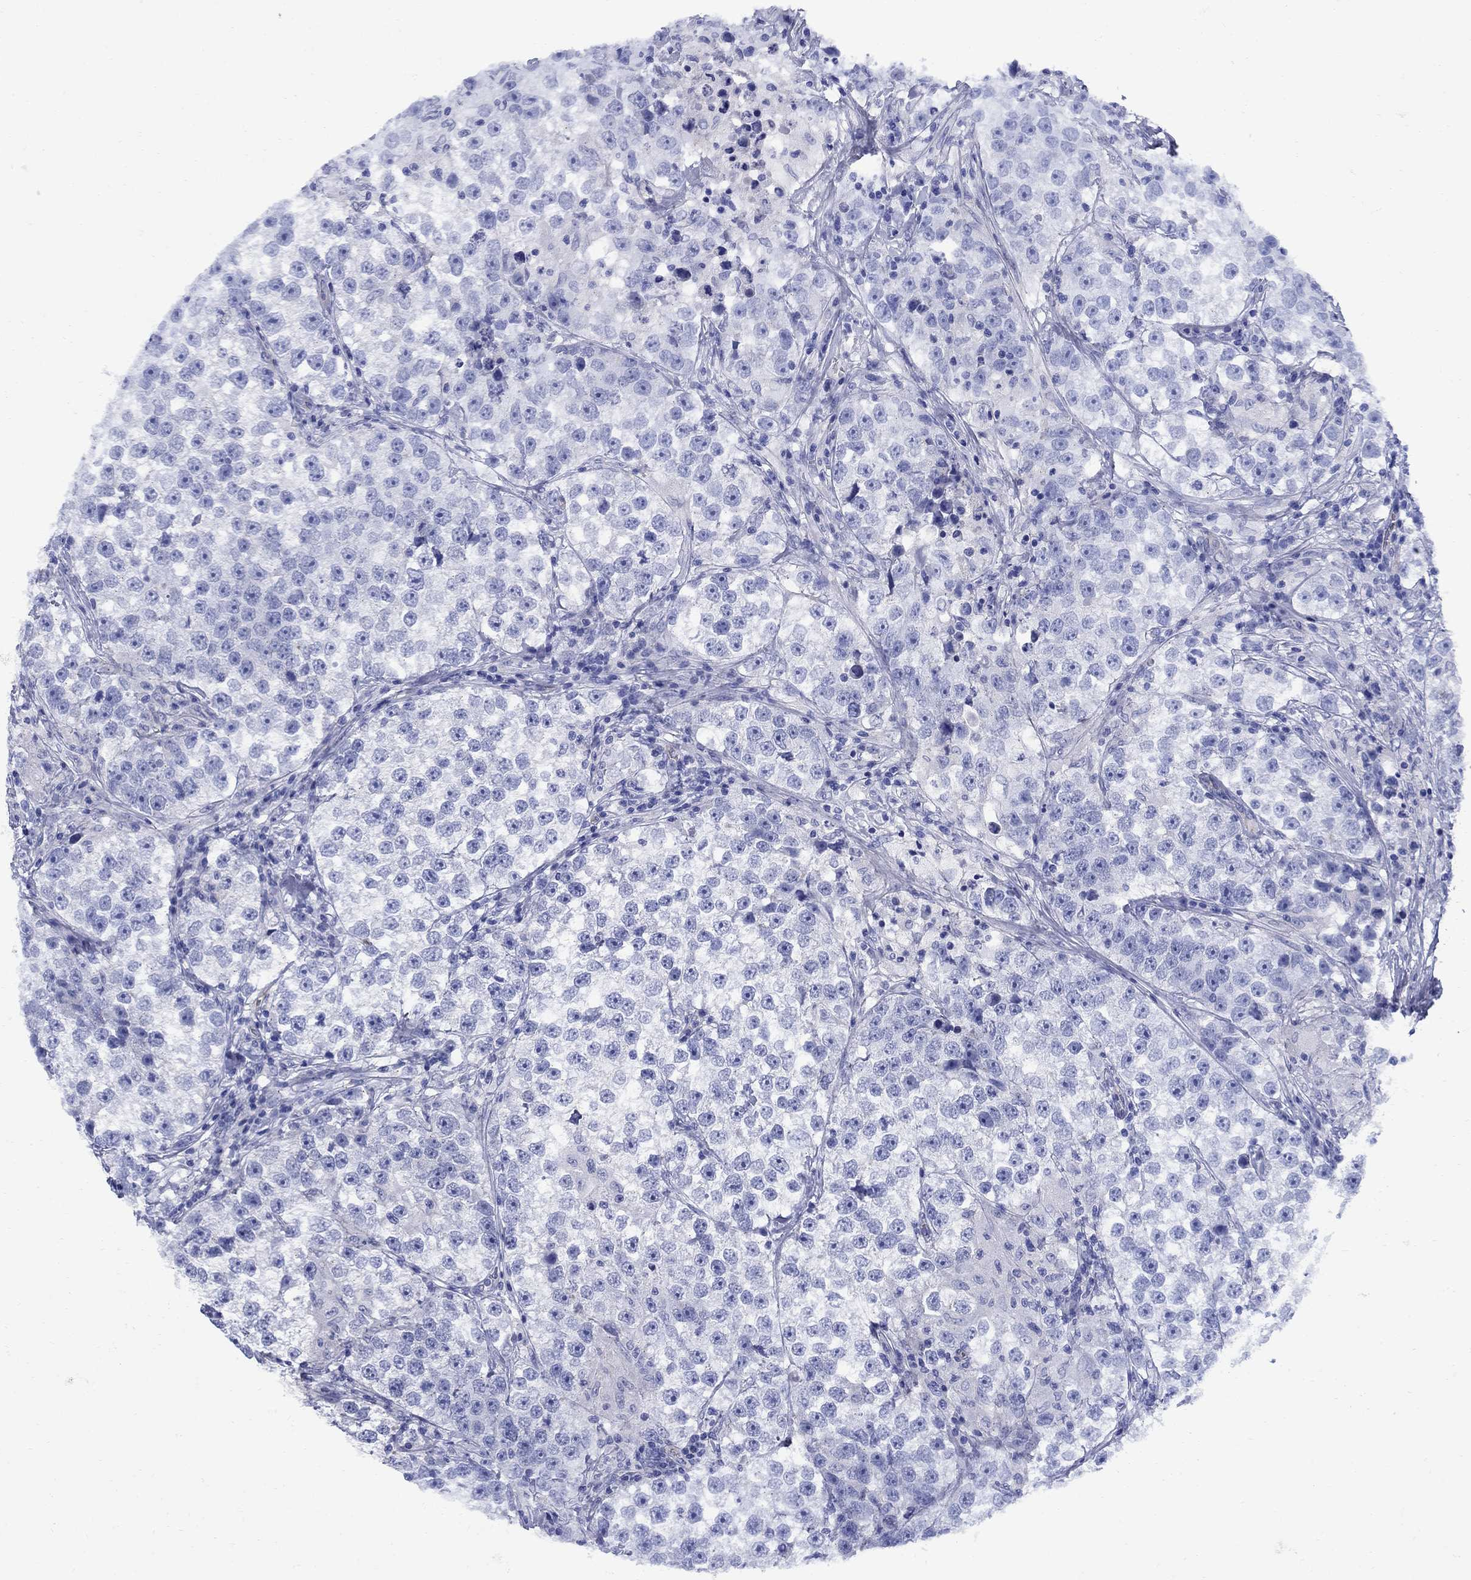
{"staining": {"intensity": "negative", "quantity": "none", "location": "none"}, "tissue": "testis cancer", "cell_type": "Tumor cells", "image_type": "cancer", "snomed": [{"axis": "morphology", "description": "Seminoma, NOS"}, {"axis": "topography", "description": "Testis"}], "caption": "This is a histopathology image of immunohistochemistry (IHC) staining of seminoma (testis), which shows no positivity in tumor cells.", "gene": "SMCP", "patient": {"sex": "male", "age": 46}}